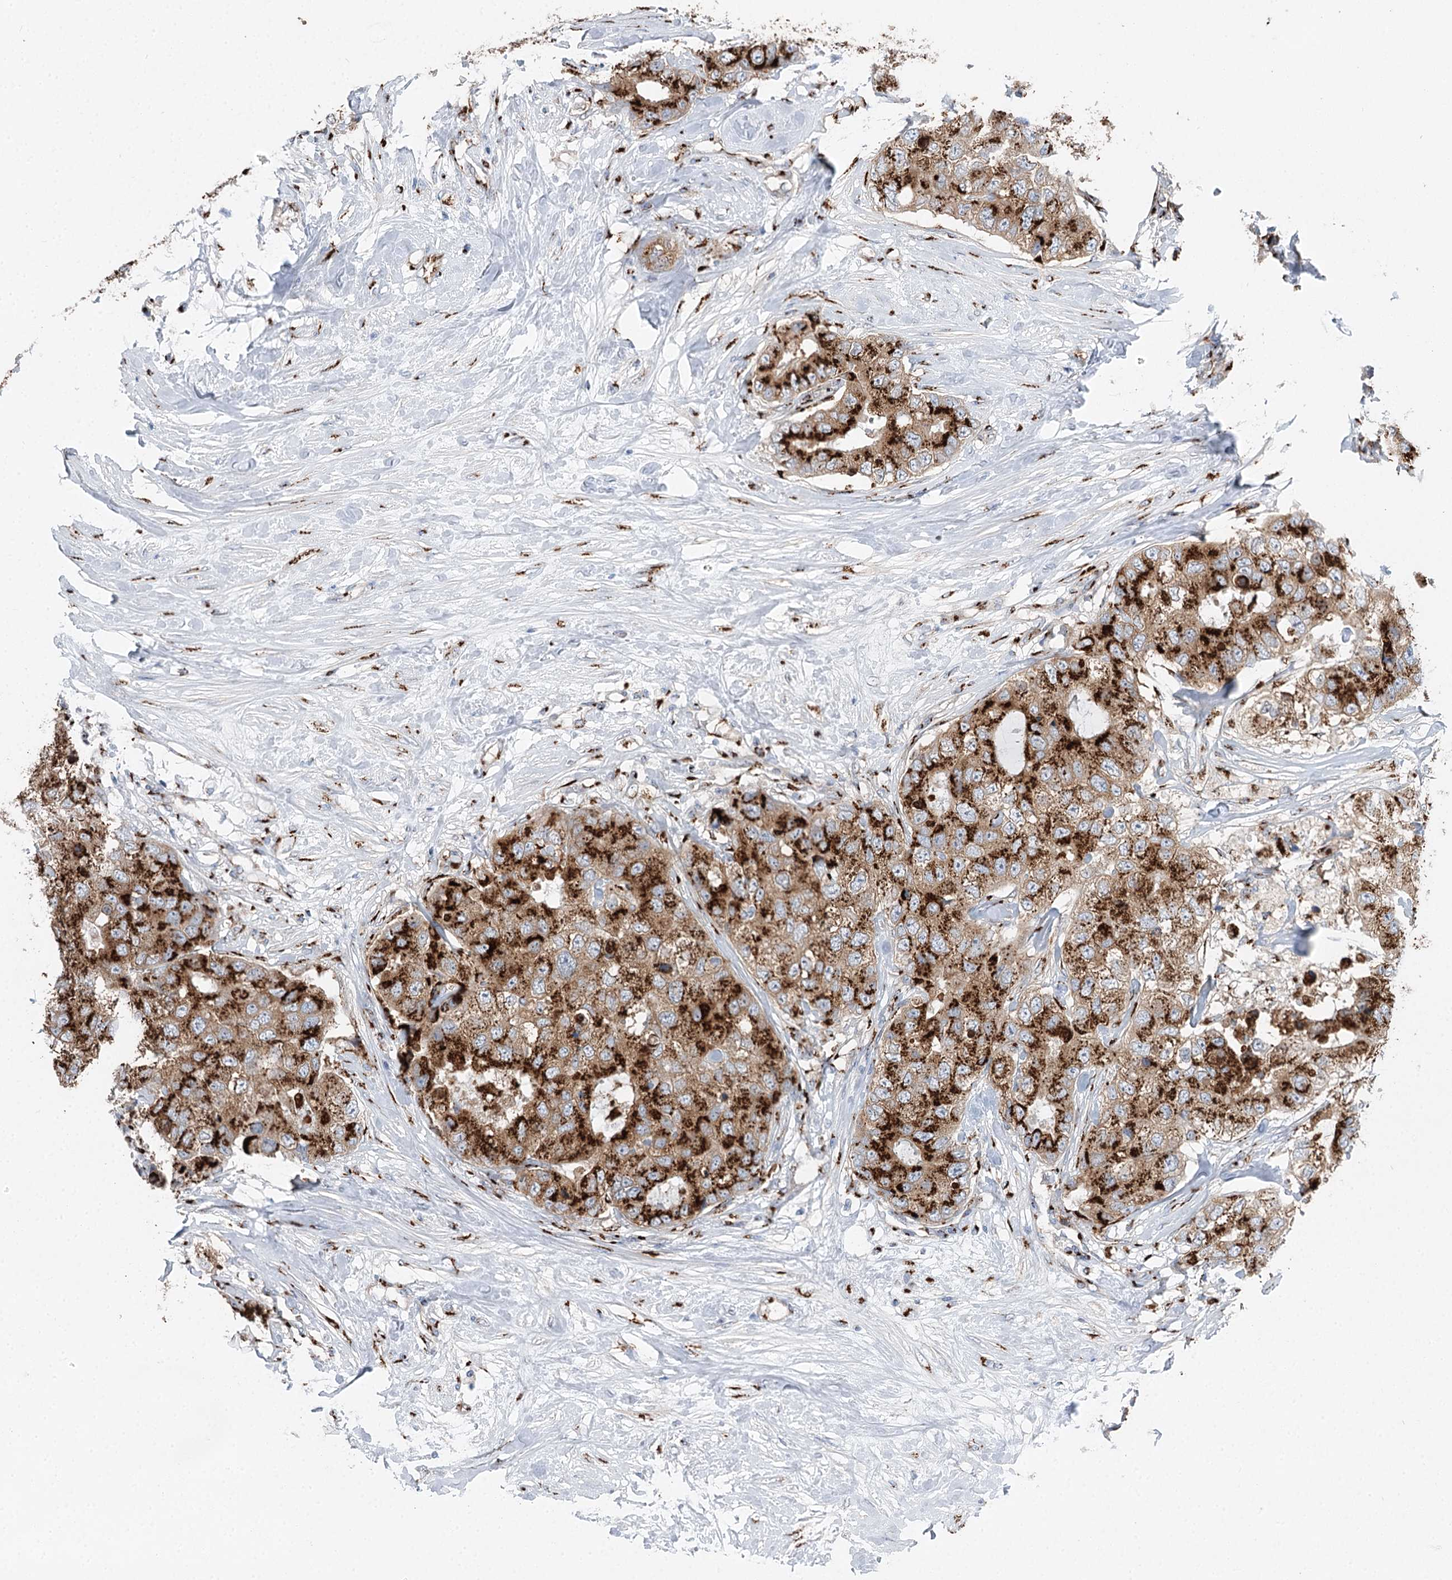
{"staining": {"intensity": "strong", "quantity": ">75%", "location": "cytoplasmic/membranous"}, "tissue": "breast cancer", "cell_type": "Tumor cells", "image_type": "cancer", "snomed": [{"axis": "morphology", "description": "Duct carcinoma"}, {"axis": "topography", "description": "Breast"}], "caption": "Approximately >75% of tumor cells in human breast infiltrating ductal carcinoma display strong cytoplasmic/membranous protein expression as visualized by brown immunohistochemical staining.", "gene": "TMEM165", "patient": {"sex": "female", "age": 62}}